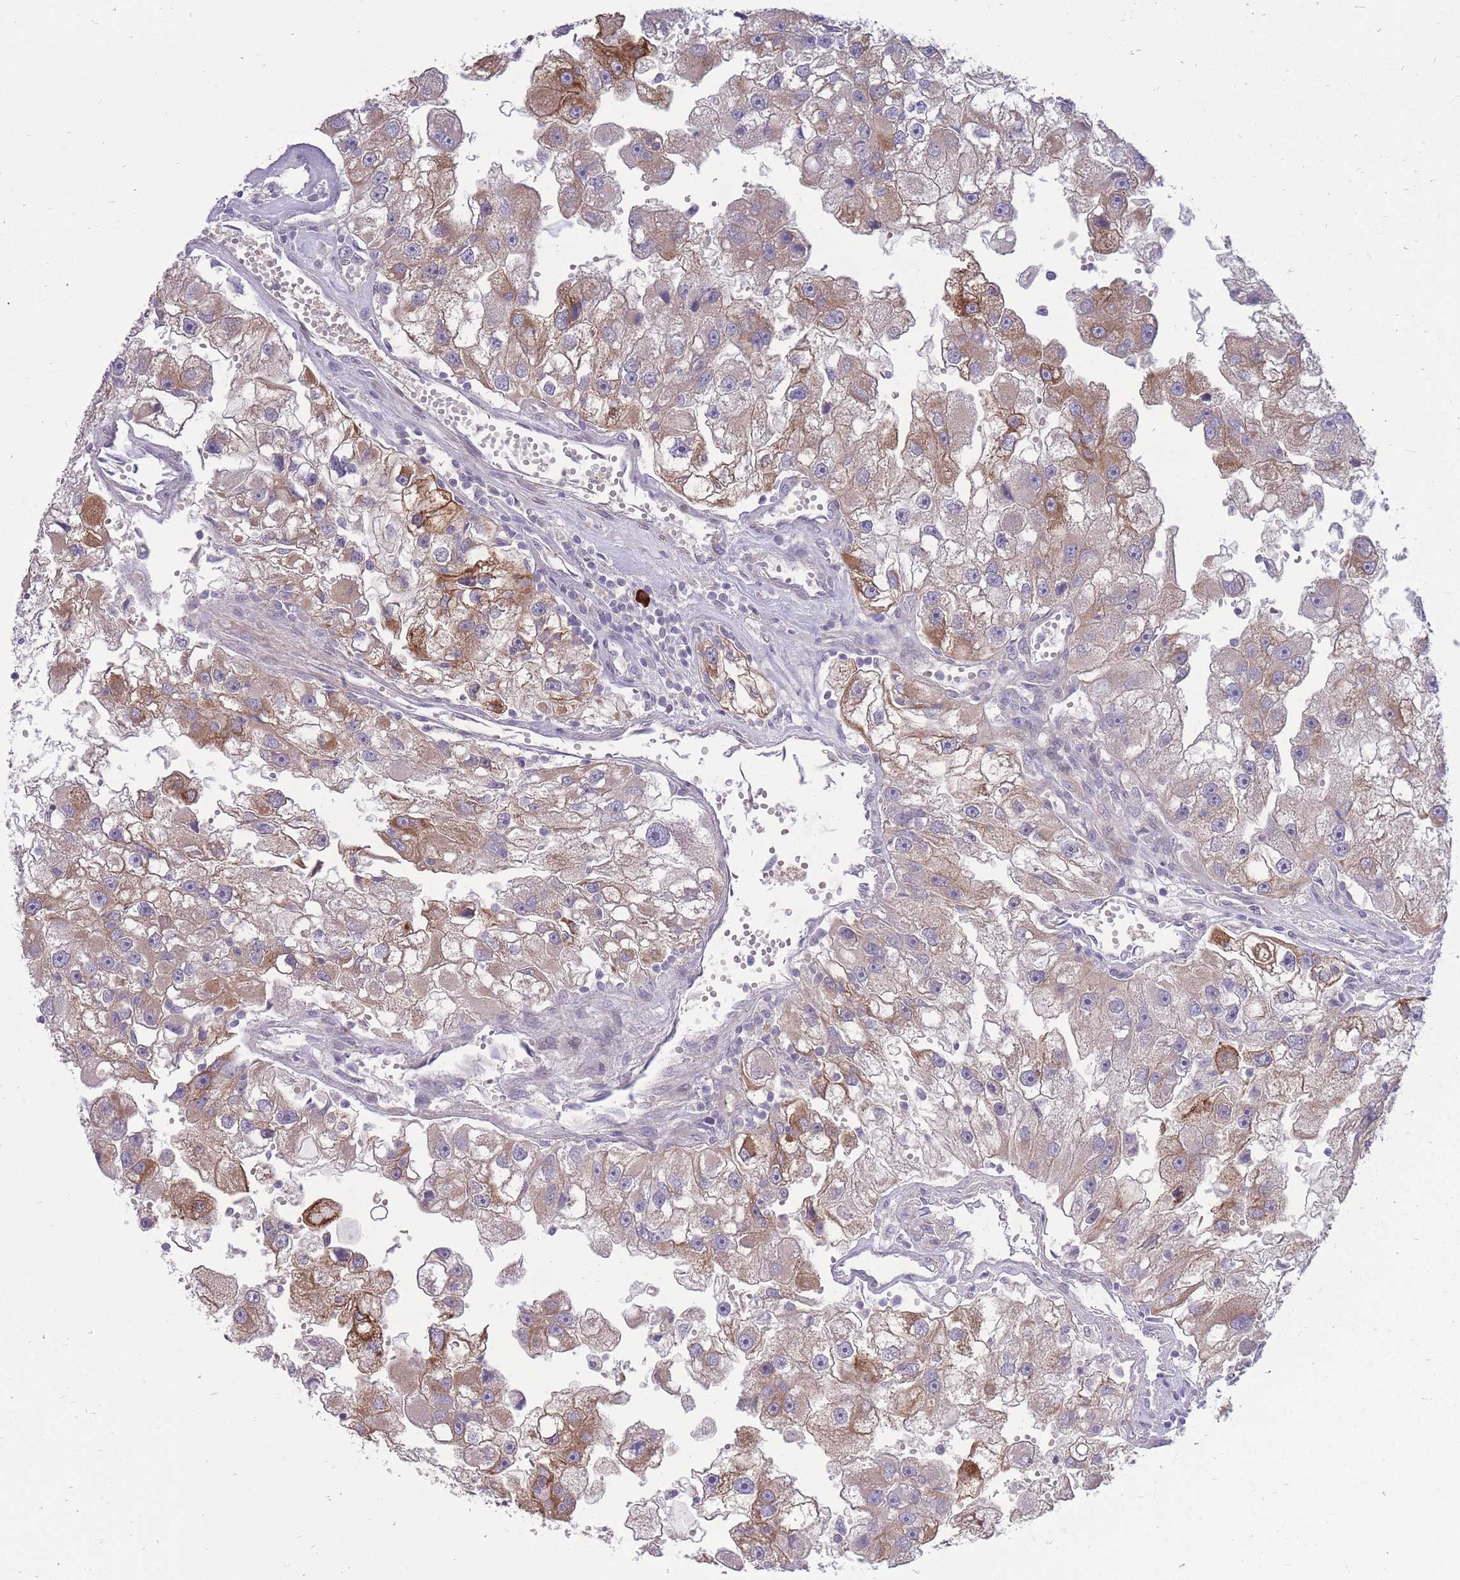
{"staining": {"intensity": "moderate", "quantity": ">75%", "location": "cytoplasmic/membranous"}, "tissue": "renal cancer", "cell_type": "Tumor cells", "image_type": "cancer", "snomed": [{"axis": "morphology", "description": "Adenocarcinoma, NOS"}, {"axis": "topography", "description": "Kidney"}], "caption": "Tumor cells demonstrate moderate cytoplasmic/membranous expression in about >75% of cells in adenocarcinoma (renal).", "gene": "RGS11", "patient": {"sex": "male", "age": 63}}